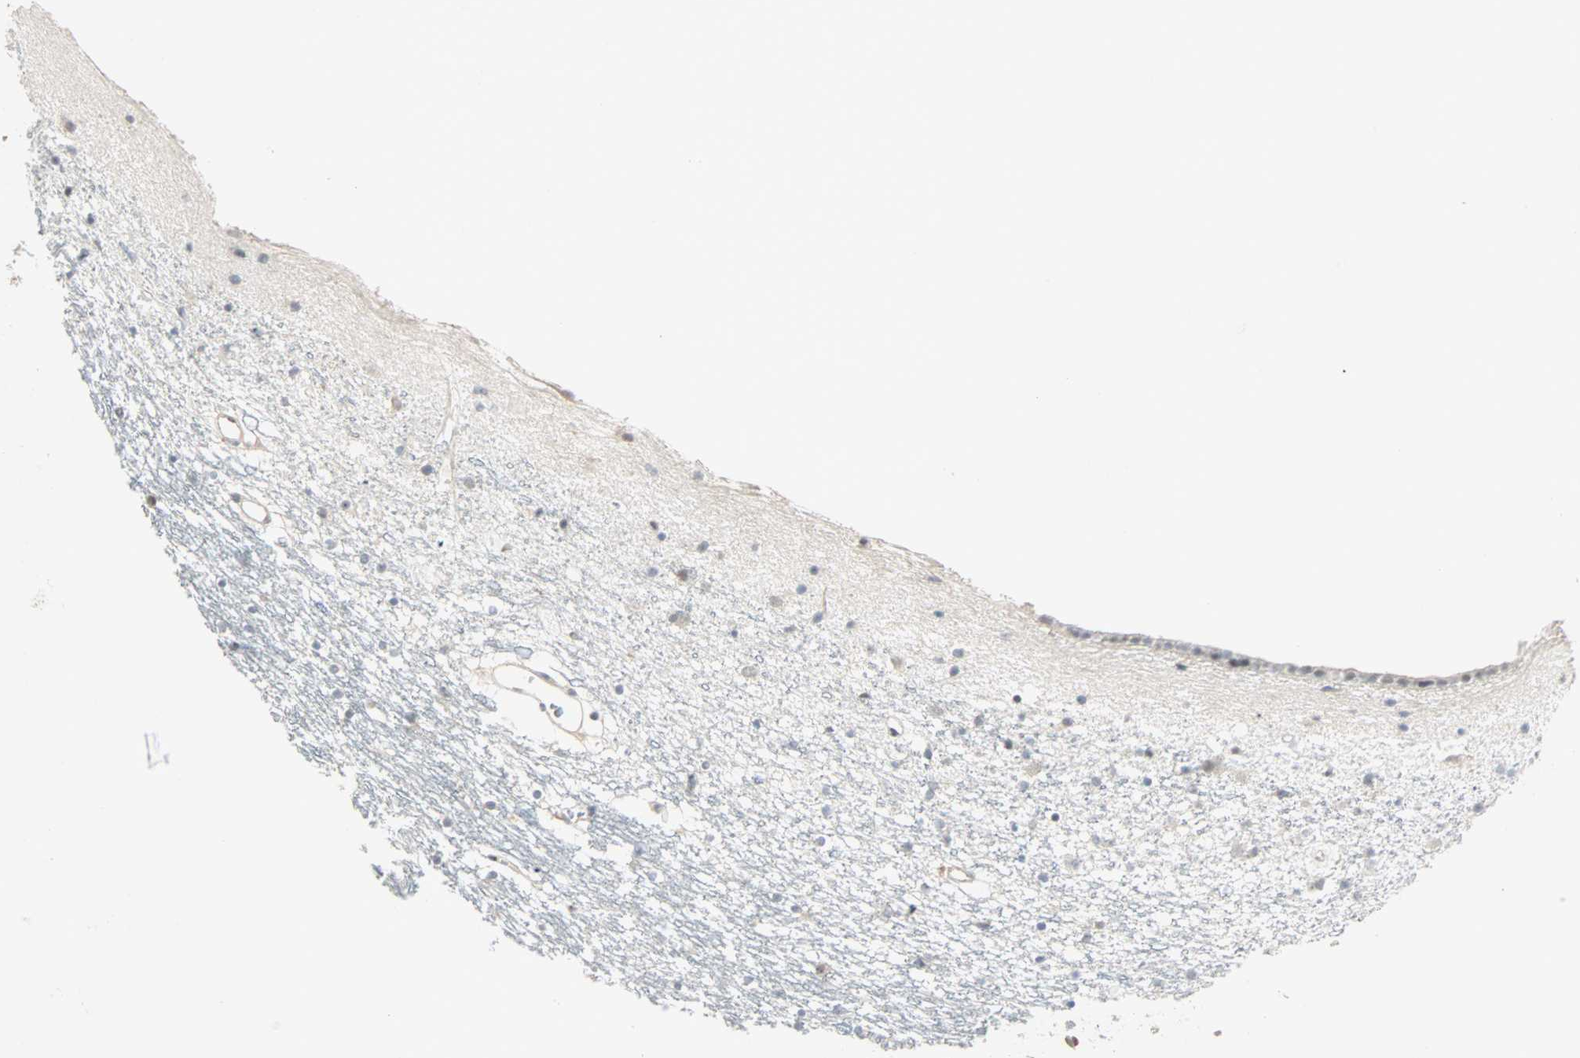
{"staining": {"intensity": "negative", "quantity": "none", "location": "none"}, "tissue": "caudate", "cell_type": "Glial cells", "image_type": "normal", "snomed": [{"axis": "morphology", "description": "Normal tissue, NOS"}, {"axis": "topography", "description": "Lateral ventricle wall"}], "caption": "This is an immunohistochemistry micrograph of benign human caudate. There is no expression in glial cells.", "gene": "KDM4A", "patient": {"sex": "male", "age": 45}}